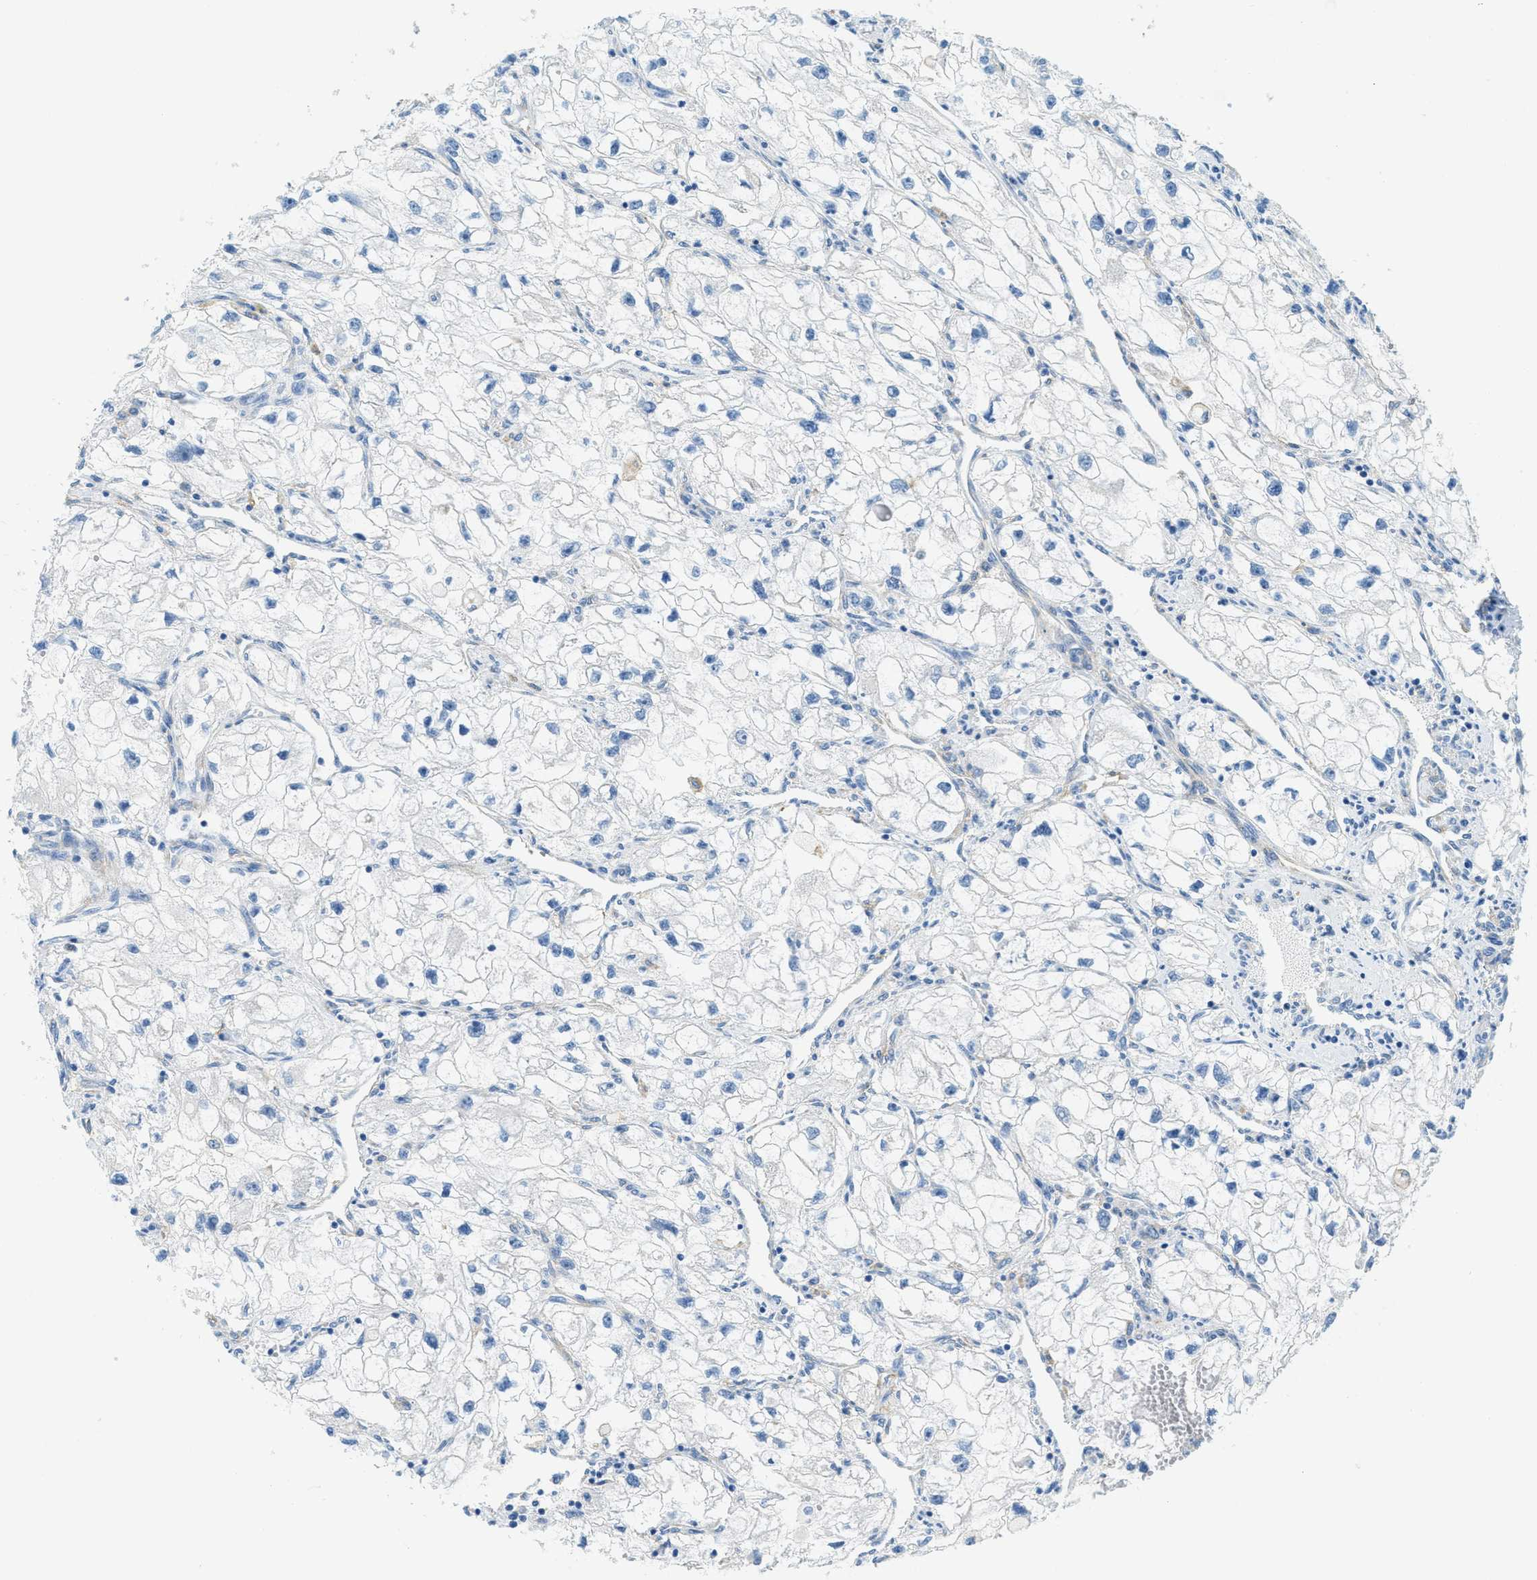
{"staining": {"intensity": "negative", "quantity": "none", "location": "none"}, "tissue": "renal cancer", "cell_type": "Tumor cells", "image_type": "cancer", "snomed": [{"axis": "morphology", "description": "Adenocarcinoma, NOS"}, {"axis": "topography", "description": "Kidney"}], "caption": "Immunohistochemical staining of adenocarcinoma (renal) exhibits no significant expression in tumor cells. (Brightfield microscopy of DAB (3,3'-diaminobenzidine) immunohistochemistry at high magnification).", "gene": "AP2B1", "patient": {"sex": "female", "age": 70}}